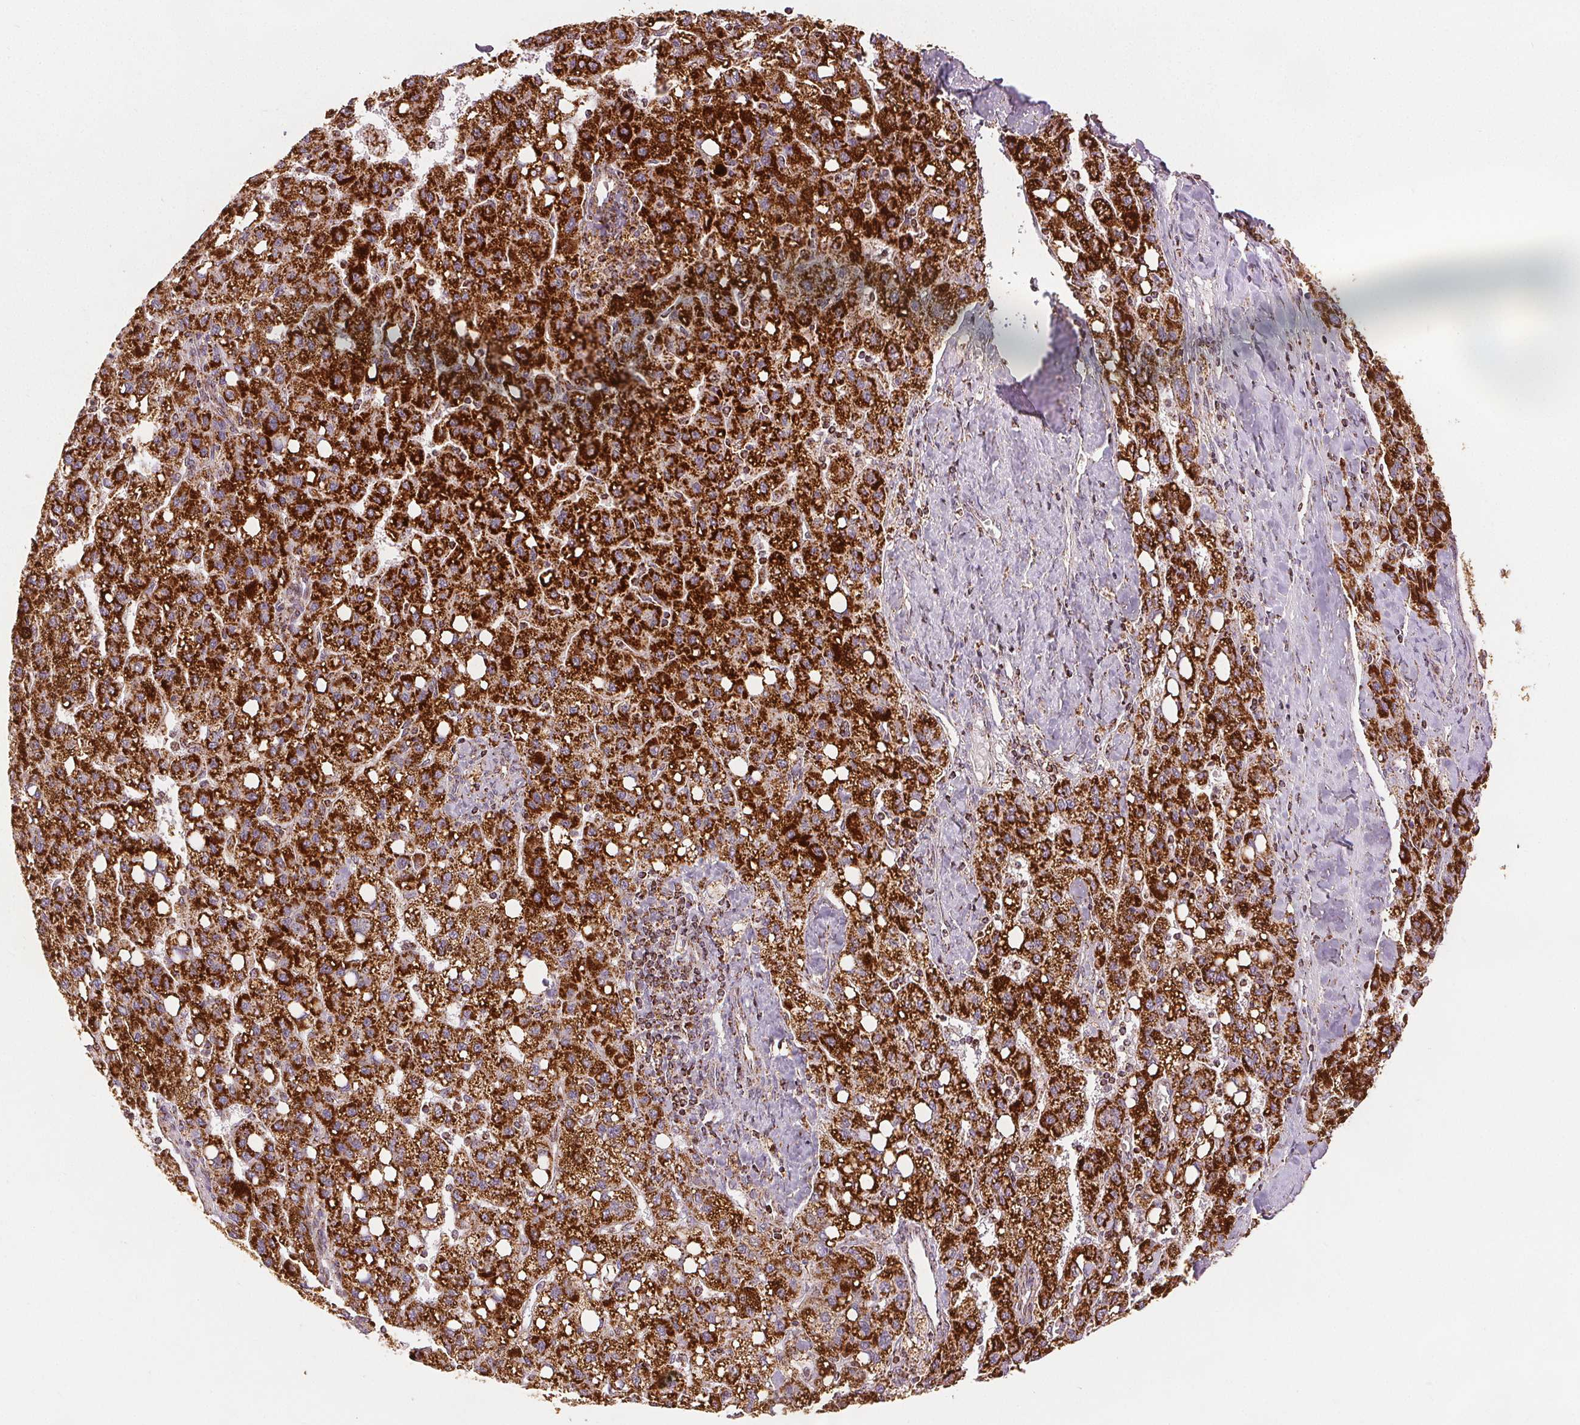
{"staining": {"intensity": "strong", "quantity": ">75%", "location": "cytoplasmic/membranous"}, "tissue": "liver cancer", "cell_type": "Tumor cells", "image_type": "cancer", "snomed": [{"axis": "morphology", "description": "Carcinoma, Hepatocellular, NOS"}, {"axis": "topography", "description": "Liver"}], "caption": "DAB (3,3'-diaminobenzidine) immunohistochemical staining of liver hepatocellular carcinoma shows strong cytoplasmic/membranous protein expression in approximately >75% of tumor cells.", "gene": "SDHB", "patient": {"sex": "female", "age": 82}}